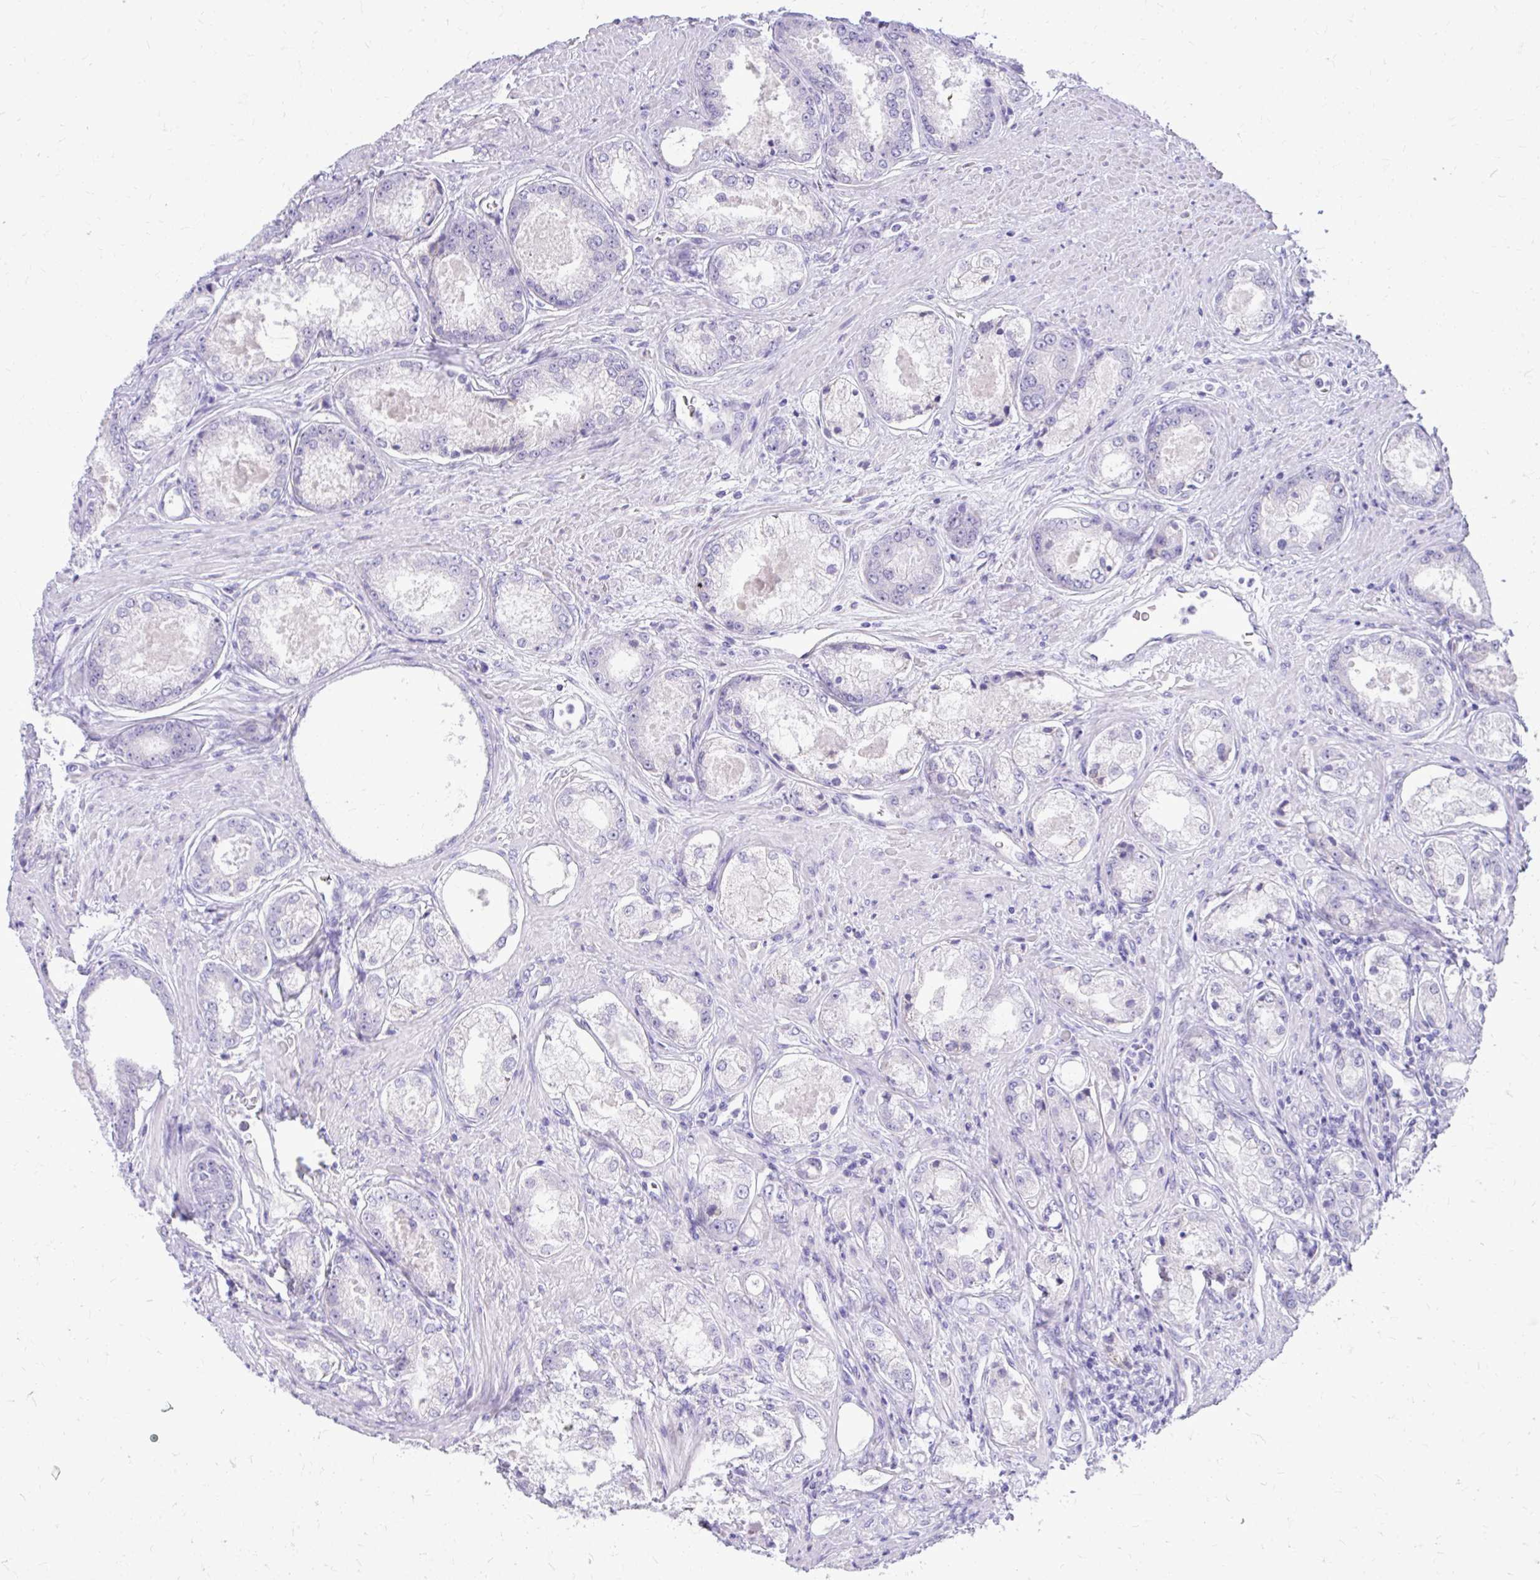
{"staining": {"intensity": "negative", "quantity": "none", "location": "none"}, "tissue": "prostate cancer", "cell_type": "Tumor cells", "image_type": "cancer", "snomed": [{"axis": "morphology", "description": "Adenocarcinoma, Low grade"}, {"axis": "topography", "description": "Prostate"}], "caption": "Immunohistochemical staining of adenocarcinoma (low-grade) (prostate) shows no significant positivity in tumor cells. (Brightfield microscopy of DAB immunohistochemistry (IHC) at high magnification).", "gene": "BCL6B", "patient": {"sex": "male", "age": 68}}